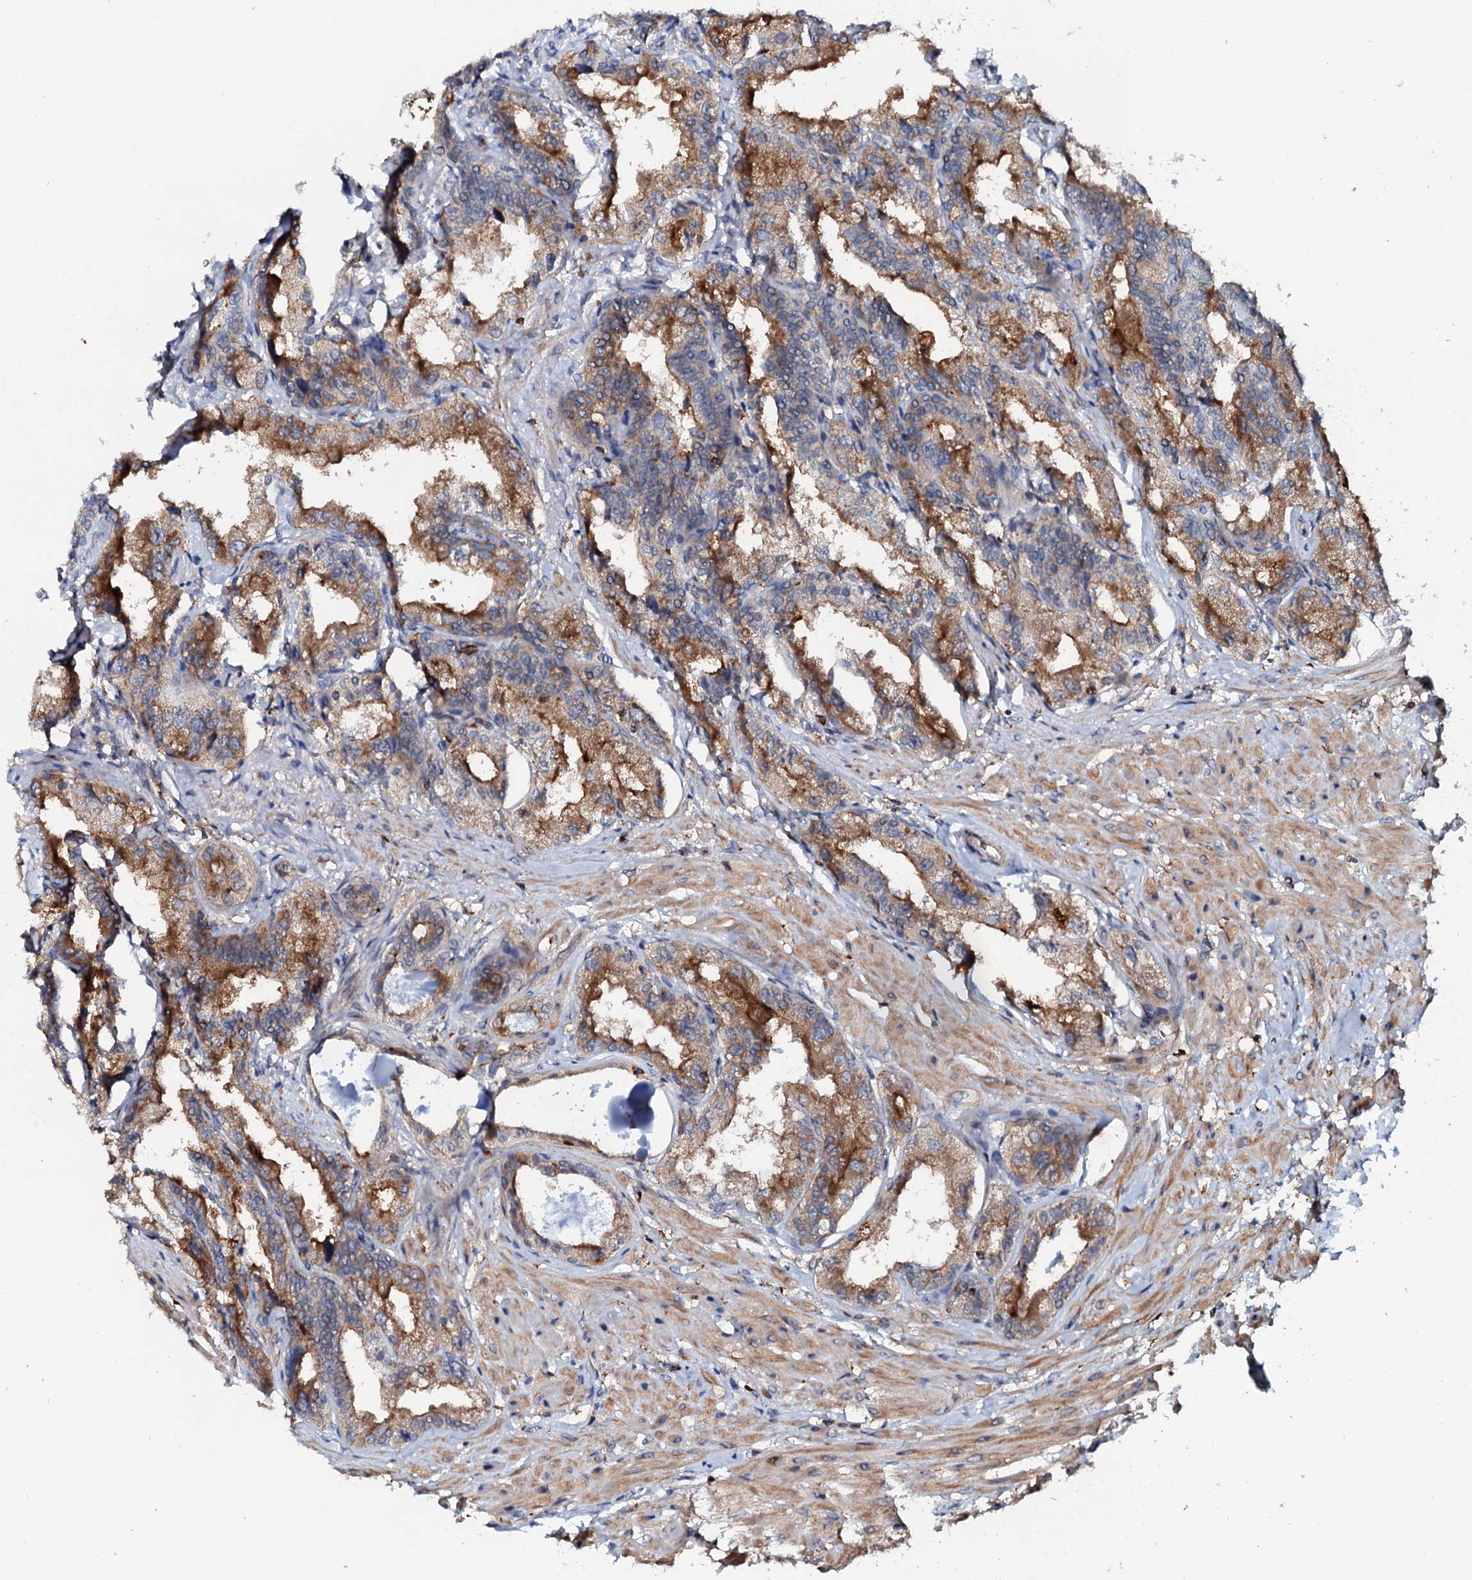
{"staining": {"intensity": "strong", "quantity": "25%-75%", "location": "cytoplasmic/membranous"}, "tissue": "seminal vesicle", "cell_type": "Glandular cells", "image_type": "normal", "snomed": [{"axis": "morphology", "description": "Normal tissue, NOS"}, {"axis": "topography", "description": "Seminal veicle"}], "caption": "Glandular cells show high levels of strong cytoplasmic/membranous staining in approximately 25%-75% of cells in benign seminal vesicle. The staining was performed using DAB (3,3'-diaminobenzidine) to visualize the protein expression in brown, while the nuclei were stained in blue with hematoxylin (Magnification: 20x).", "gene": "VAMP8", "patient": {"sex": "male", "age": 63}}